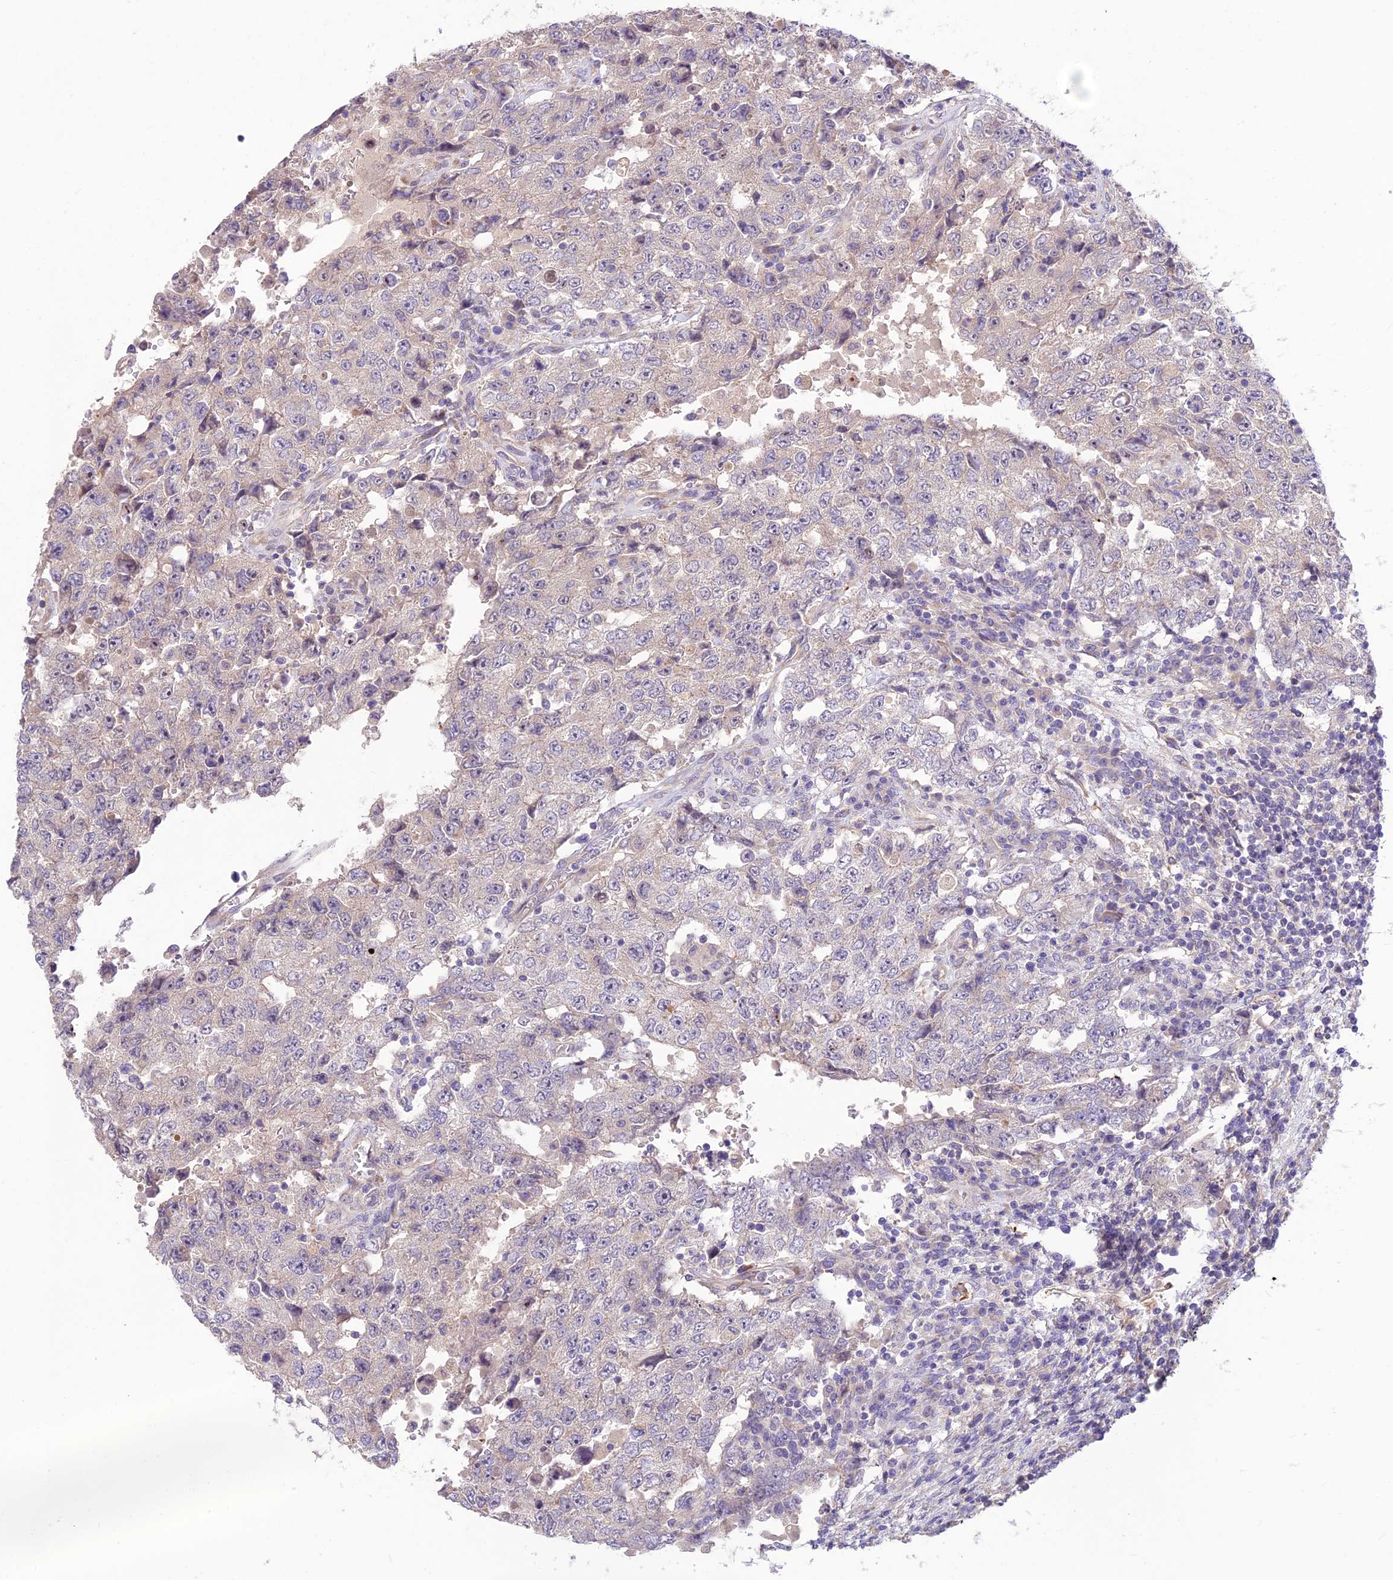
{"staining": {"intensity": "negative", "quantity": "none", "location": "none"}, "tissue": "testis cancer", "cell_type": "Tumor cells", "image_type": "cancer", "snomed": [{"axis": "morphology", "description": "Carcinoma, Embryonal, NOS"}, {"axis": "topography", "description": "Testis"}], "caption": "Immunohistochemistry histopathology image of human testis embryonal carcinoma stained for a protein (brown), which exhibits no staining in tumor cells.", "gene": "ST8SIA5", "patient": {"sex": "male", "age": 26}}